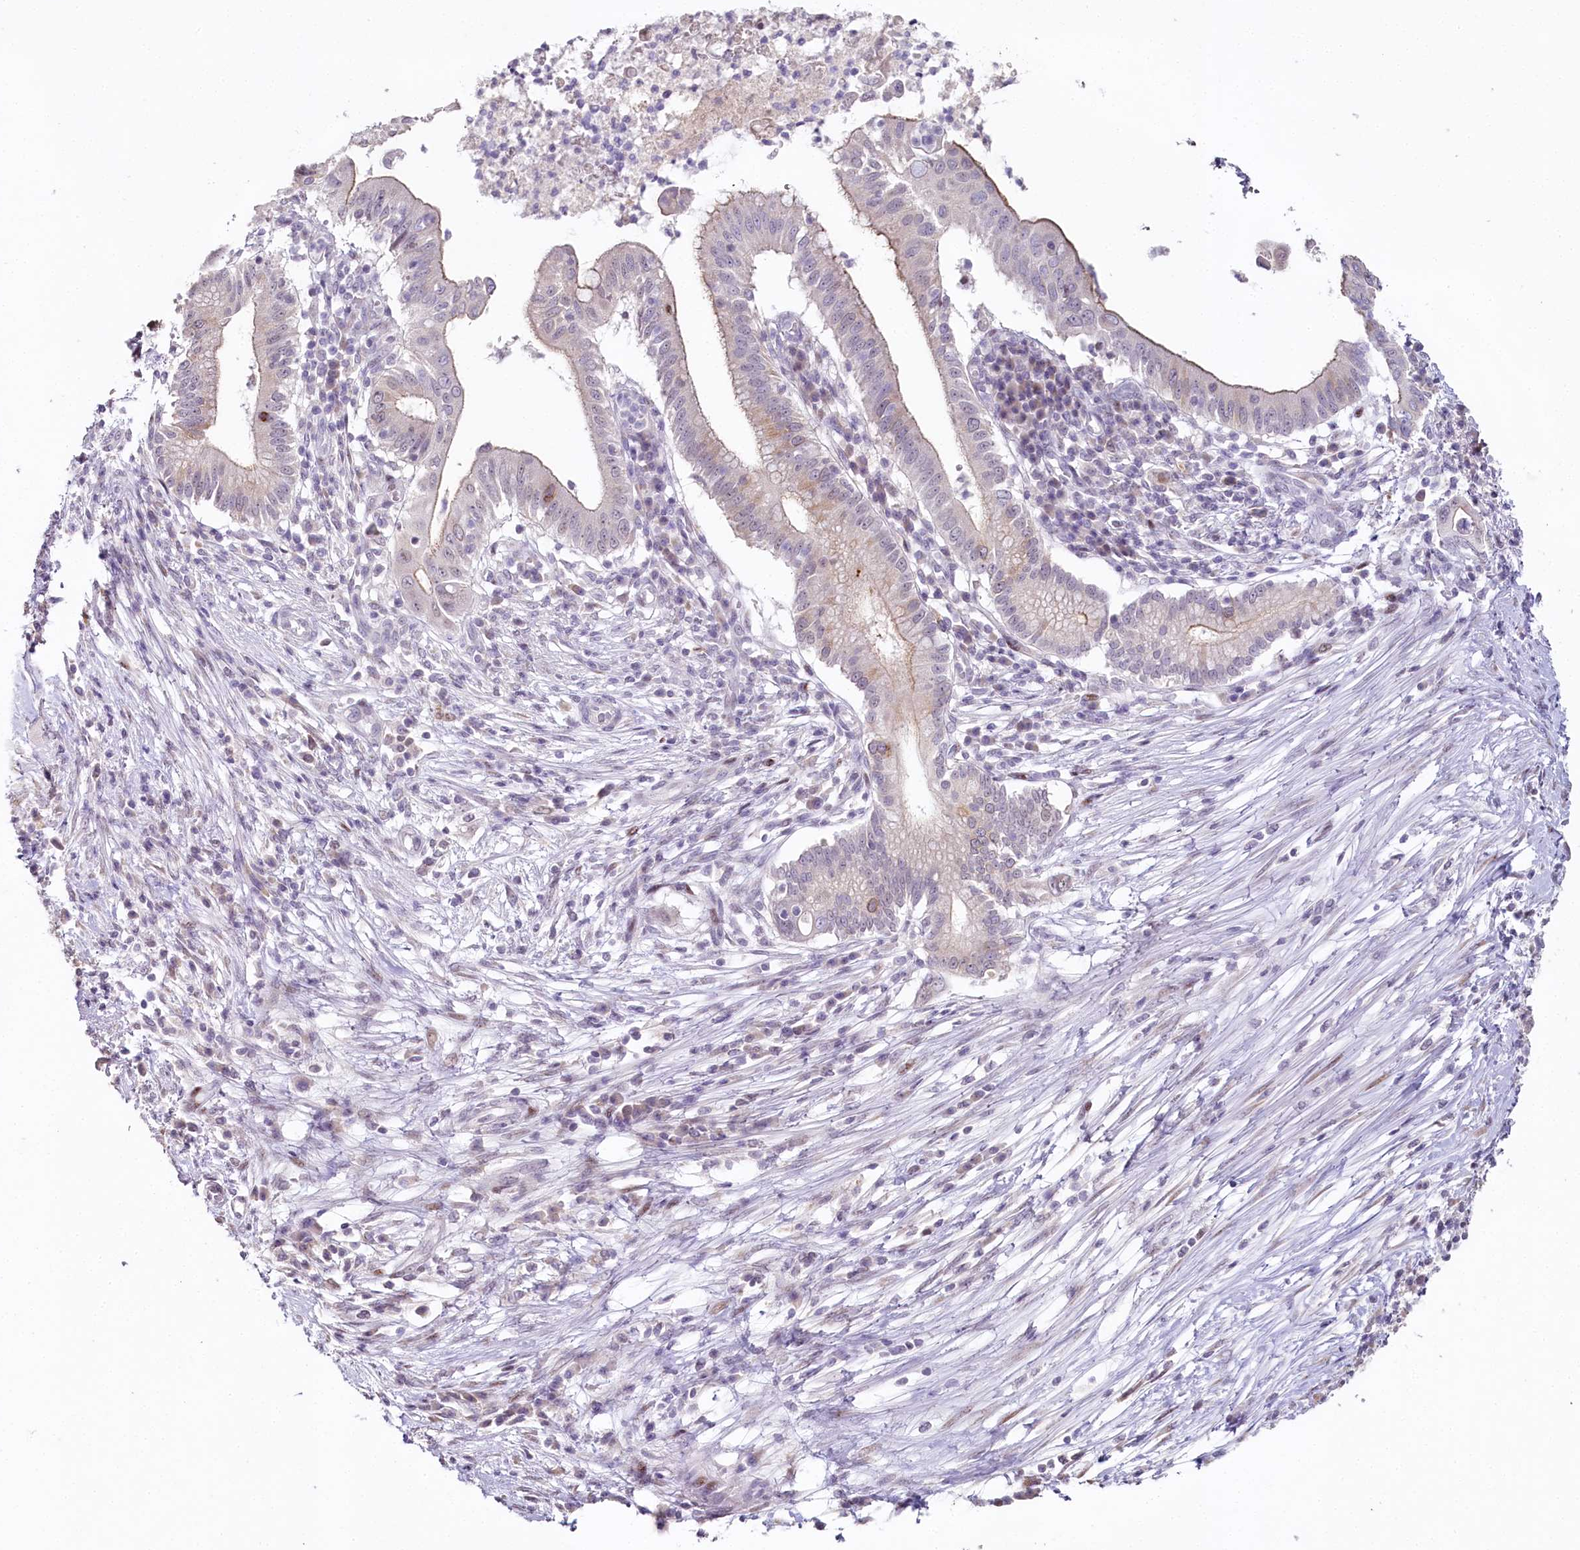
{"staining": {"intensity": "weak", "quantity": "25%-75%", "location": "cytoplasmic/membranous"}, "tissue": "pancreatic cancer", "cell_type": "Tumor cells", "image_type": "cancer", "snomed": [{"axis": "morphology", "description": "Adenocarcinoma, NOS"}, {"axis": "topography", "description": "Pancreas"}], "caption": "This histopathology image shows IHC staining of pancreatic cancer, with low weak cytoplasmic/membranous staining in about 25%-75% of tumor cells.", "gene": "HPD", "patient": {"sex": "male", "age": 68}}